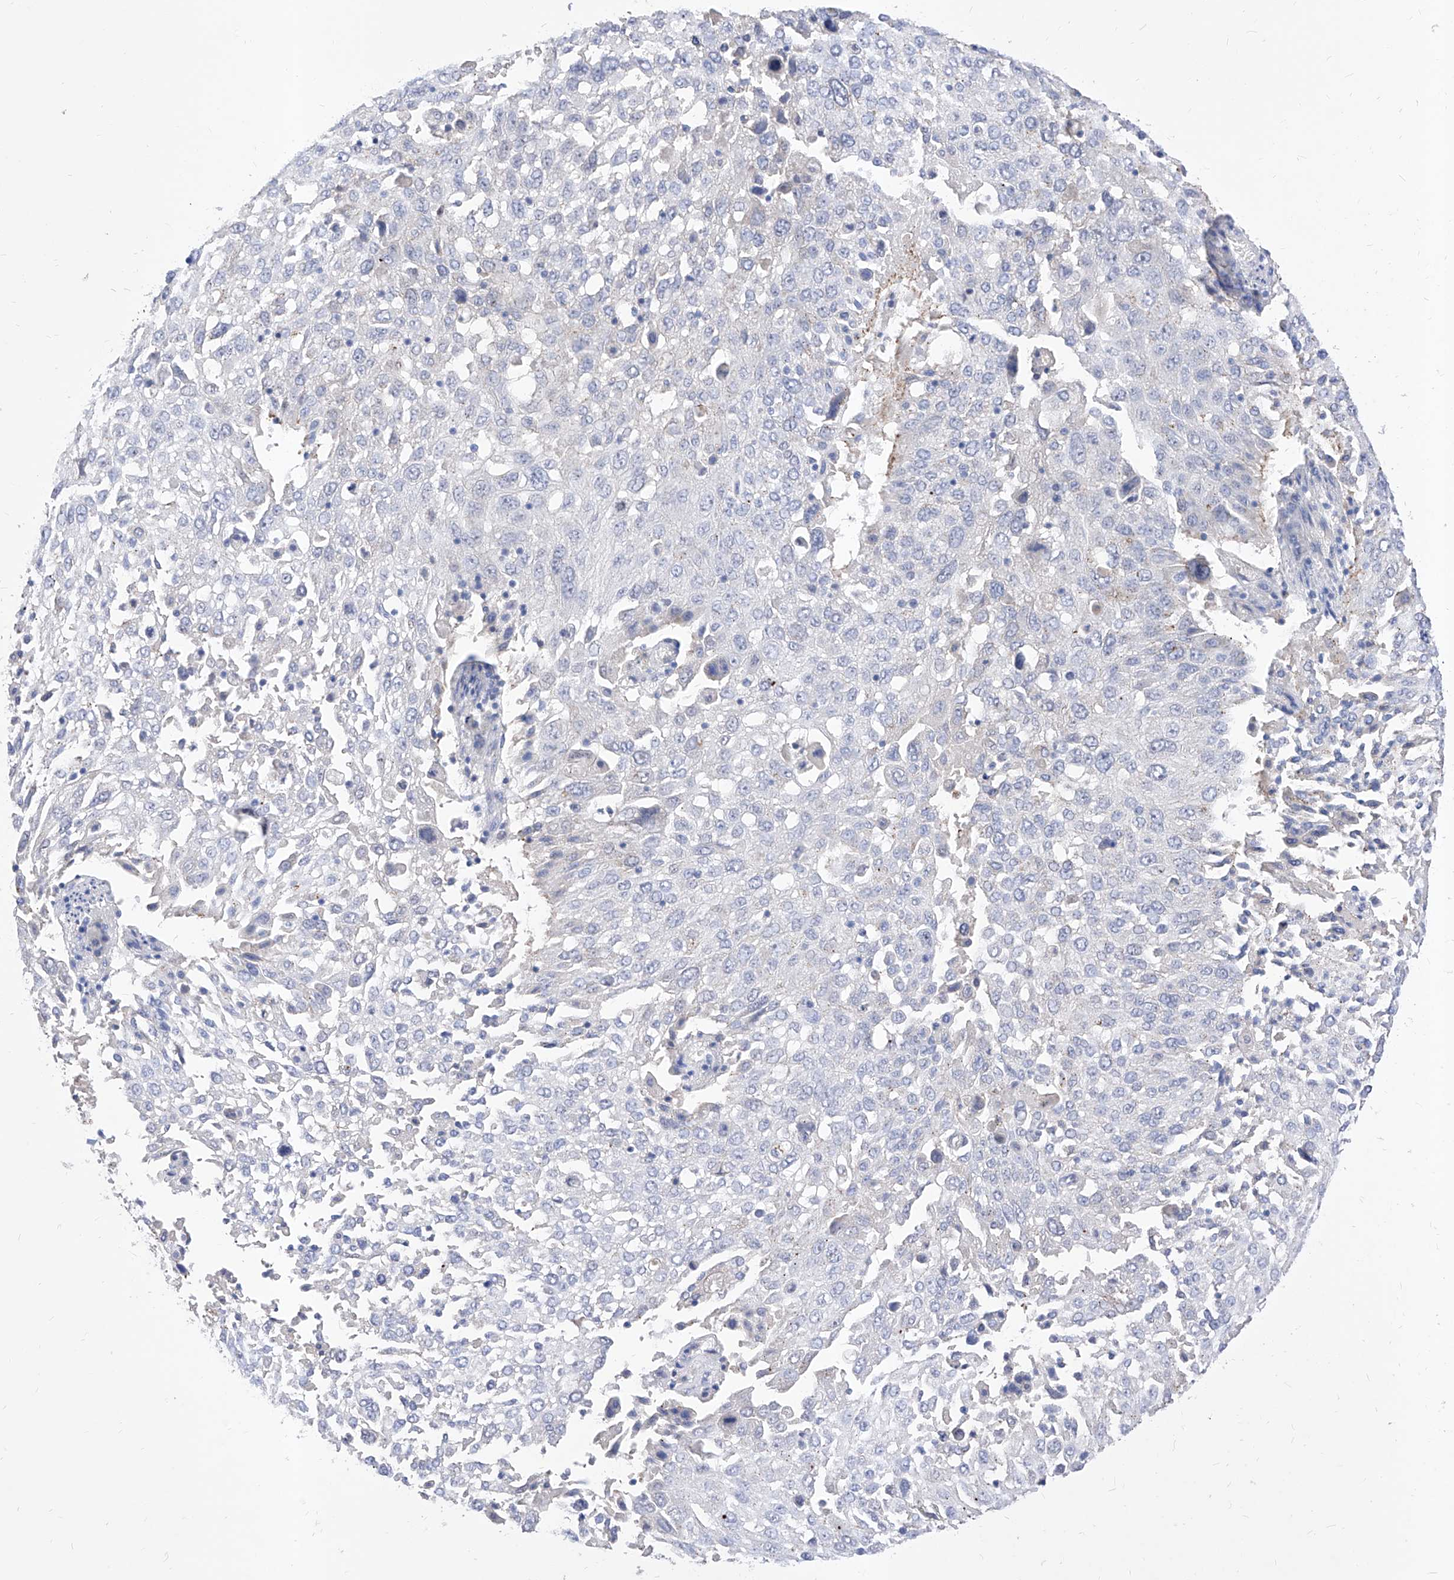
{"staining": {"intensity": "negative", "quantity": "none", "location": "none"}, "tissue": "lung cancer", "cell_type": "Tumor cells", "image_type": "cancer", "snomed": [{"axis": "morphology", "description": "Squamous cell carcinoma, NOS"}, {"axis": "topography", "description": "Lung"}], "caption": "Immunohistochemistry of lung cancer demonstrates no staining in tumor cells.", "gene": "VAX1", "patient": {"sex": "male", "age": 65}}